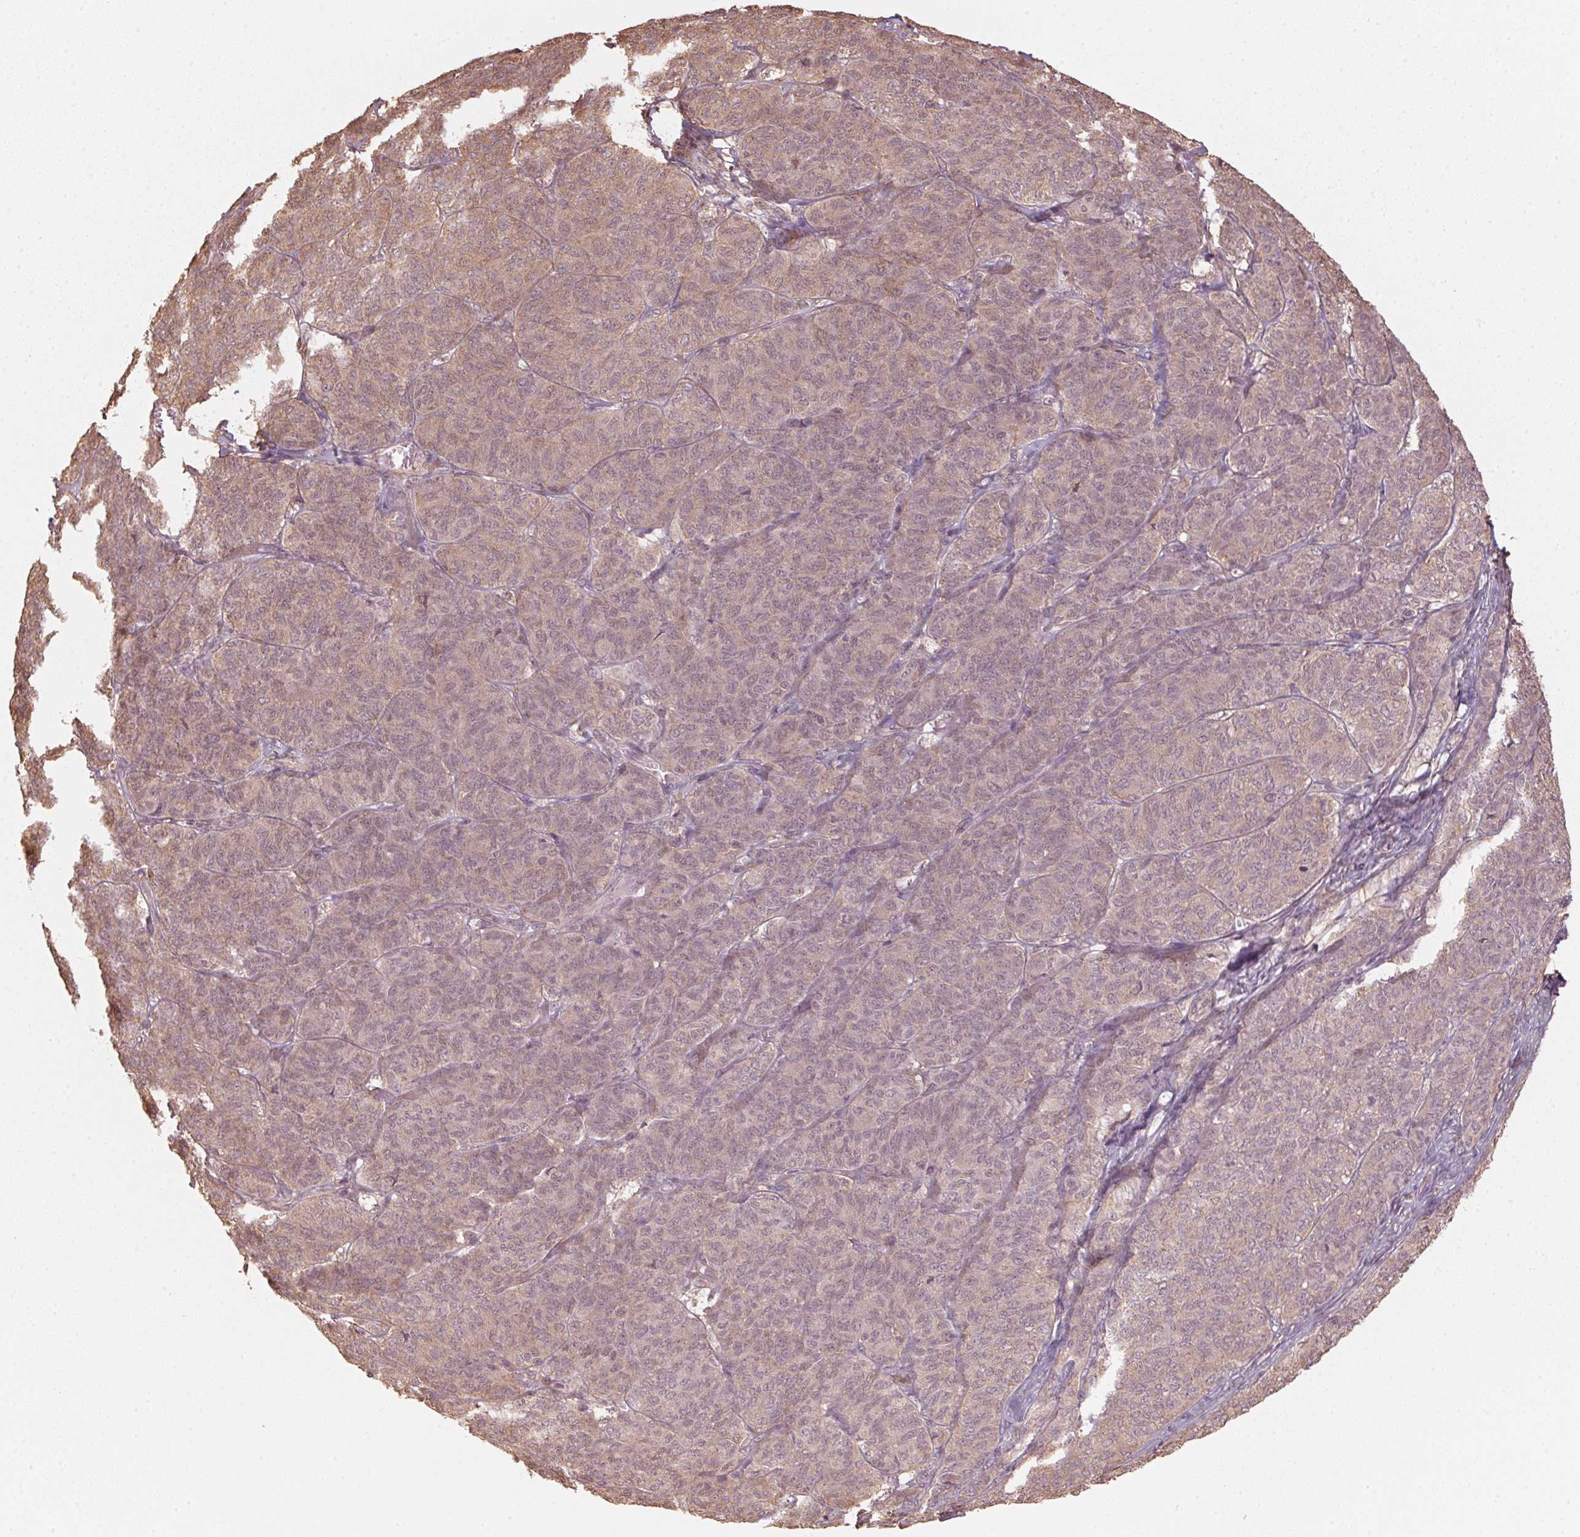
{"staining": {"intensity": "weak", "quantity": "25%-75%", "location": "cytoplasmic/membranous"}, "tissue": "ovarian cancer", "cell_type": "Tumor cells", "image_type": "cancer", "snomed": [{"axis": "morphology", "description": "Carcinoma, endometroid"}, {"axis": "topography", "description": "Ovary"}], "caption": "DAB (3,3'-diaminobenzidine) immunohistochemical staining of endometroid carcinoma (ovarian) demonstrates weak cytoplasmic/membranous protein positivity in approximately 25%-75% of tumor cells.", "gene": "QDPR", "patient": {"sex": "female", "age": 80}}